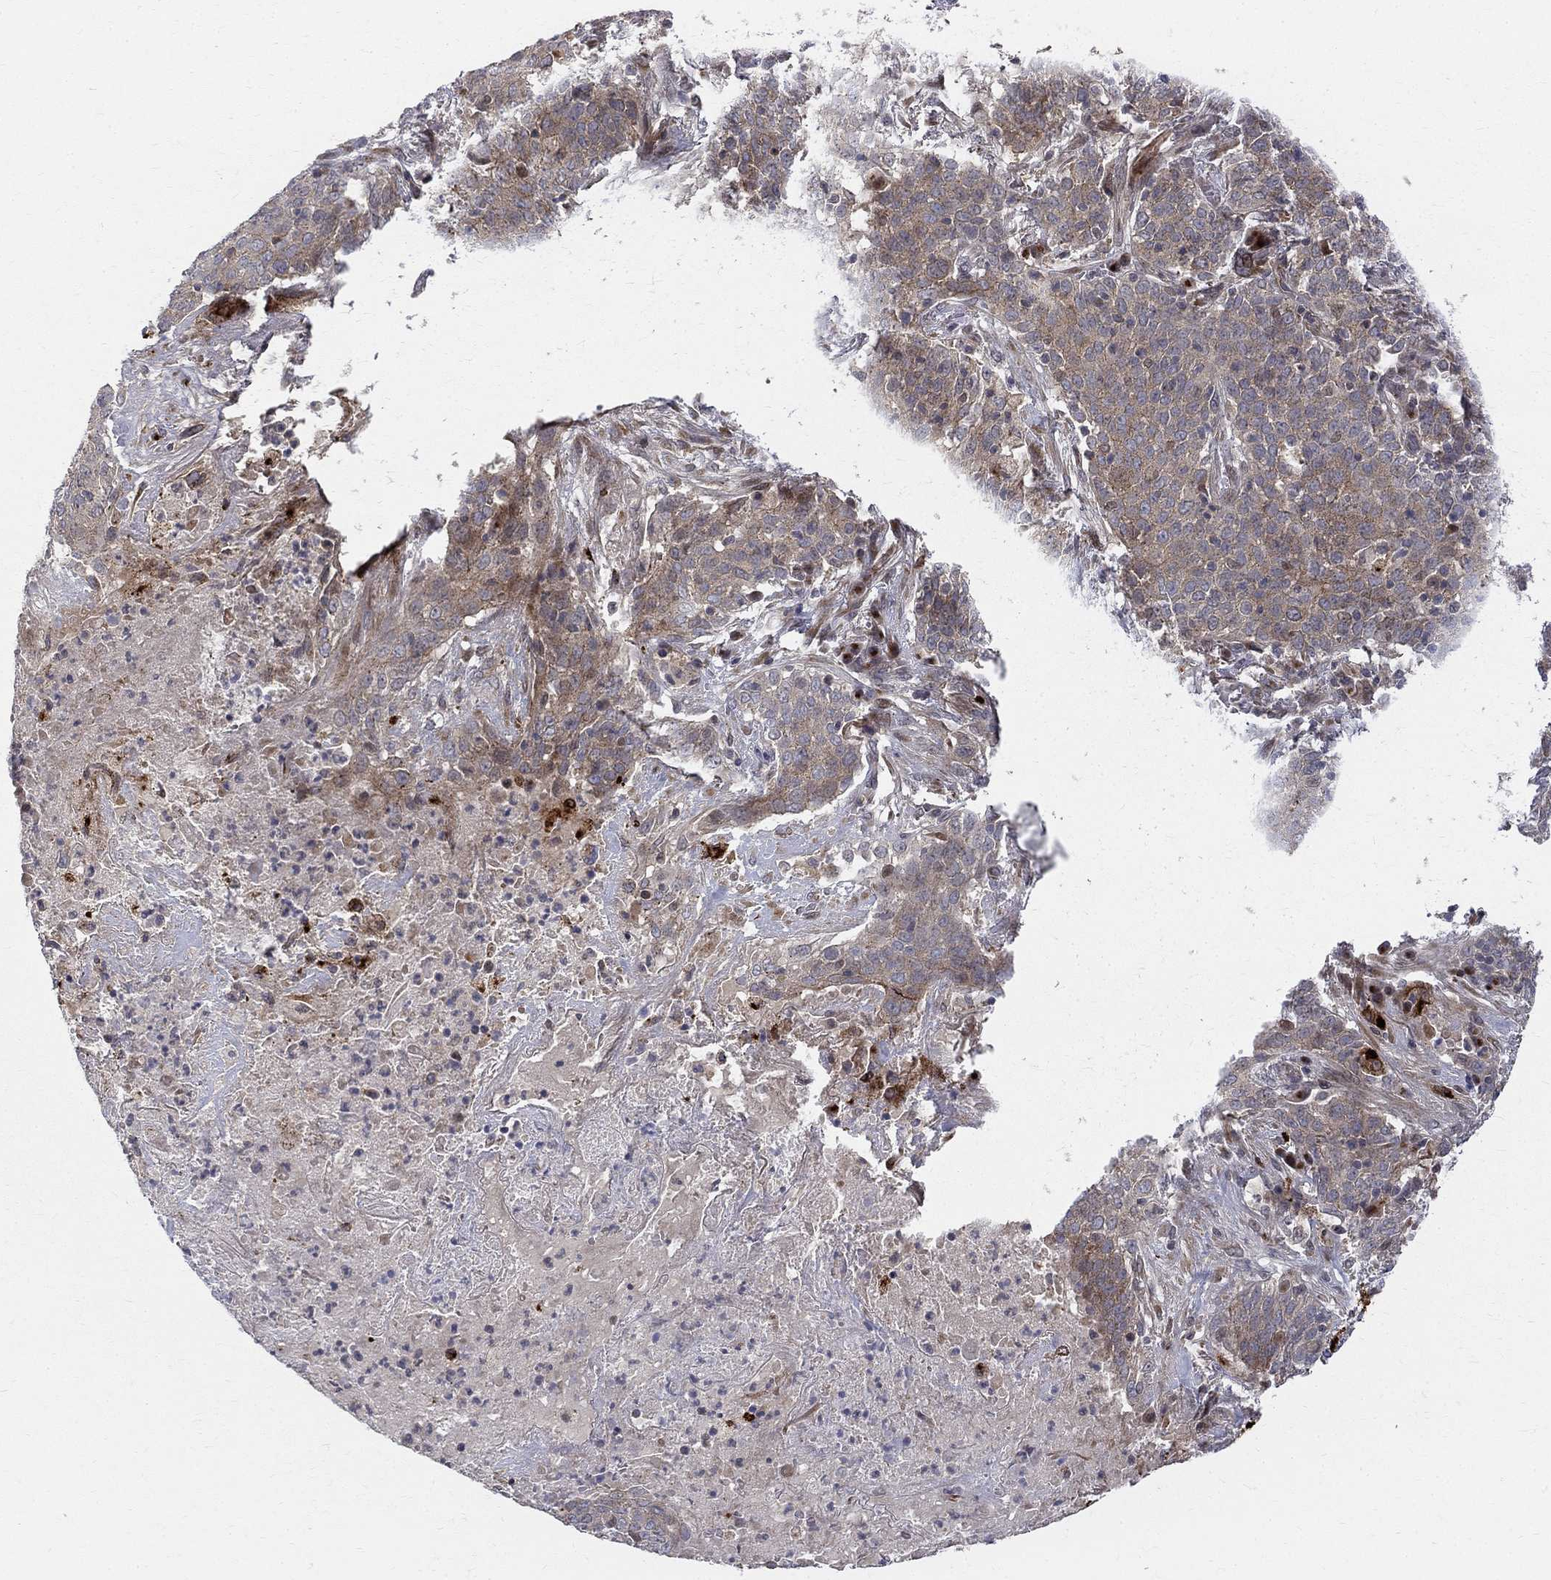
{"staining": {"intensity": "weak", "quantity": "25%-75%", "location": "cytoplasmic/membranous"}, "tissue": "lung cancer", "cell_type": "Tumor cells", "image_type": "cancer", "snomed": [{"axis": "morphology", "description": "Squamous cell carcinoma, NOS"}, {"axis": "topography", "description": "Lung"}], "caption": "Immunohistochemistry (IHC) image of squamous cell carcinoma (lung) stained for a protein (brown), which exhibits low levels of weak cytoplasmic/membranous expression in about 25%-75% of tumor cells.", "gene": "WDR19", "patient": {"sex": "male", "age": 82}}